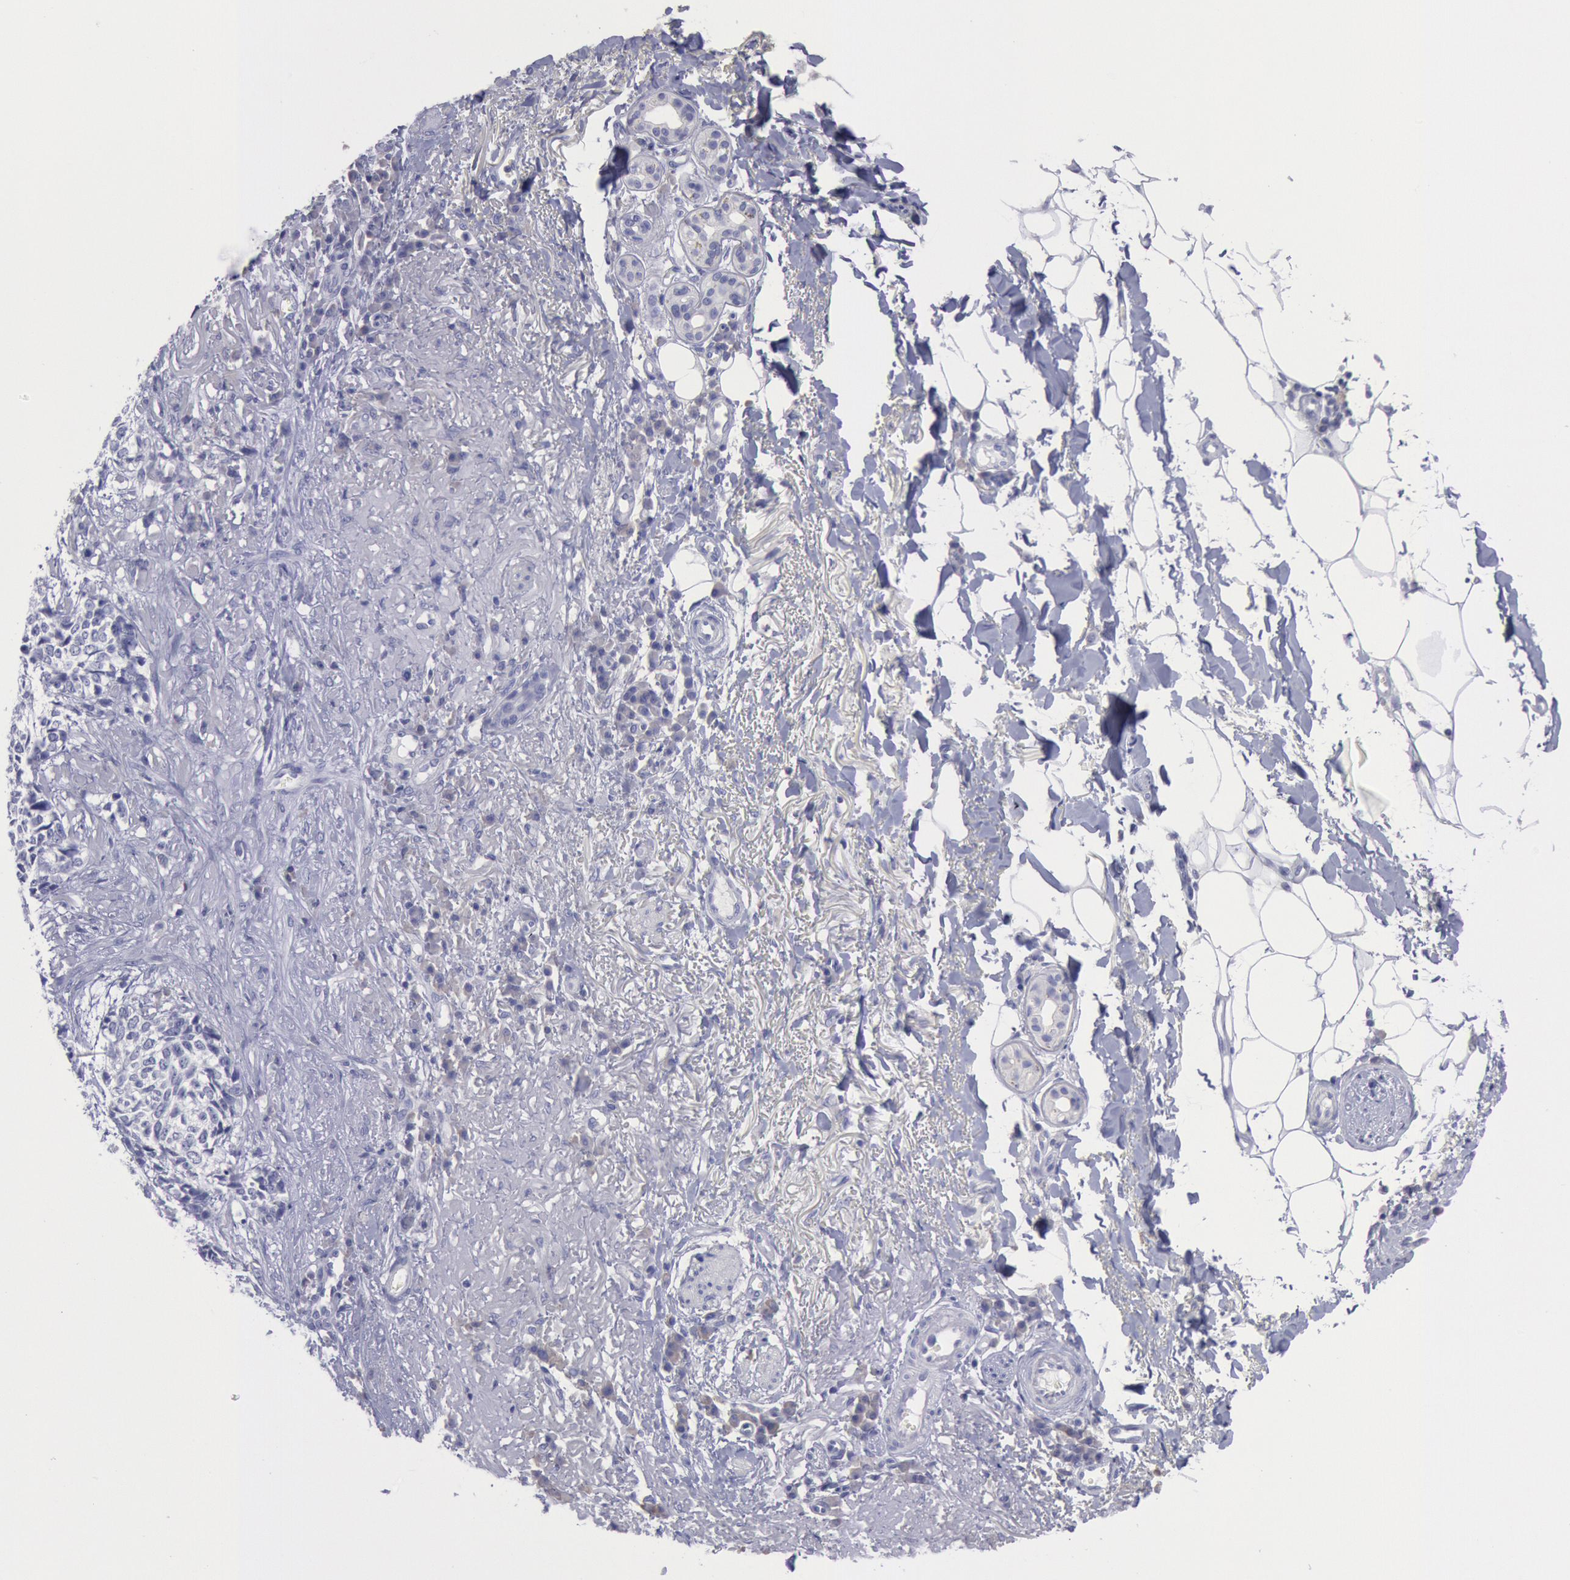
{"staining": {"intensity": "negative", "quantity": "none", "location": "none"}, "tissue": "skin cancer", "cell_type": "Tumor cells", "image_type": "cancer", "snomed": [{"axis": "morphology", "description": "Basal cell carcinoma"}, {"axis": "topography", "description": "Skin"}], "caption": "Skin cancer was stained to show a protein in brown. There is no significant staining in tumor cells. Nuclei are stained in blue.", "gene": "MYH7", "patient": {"sex": "female", "age": 89}}